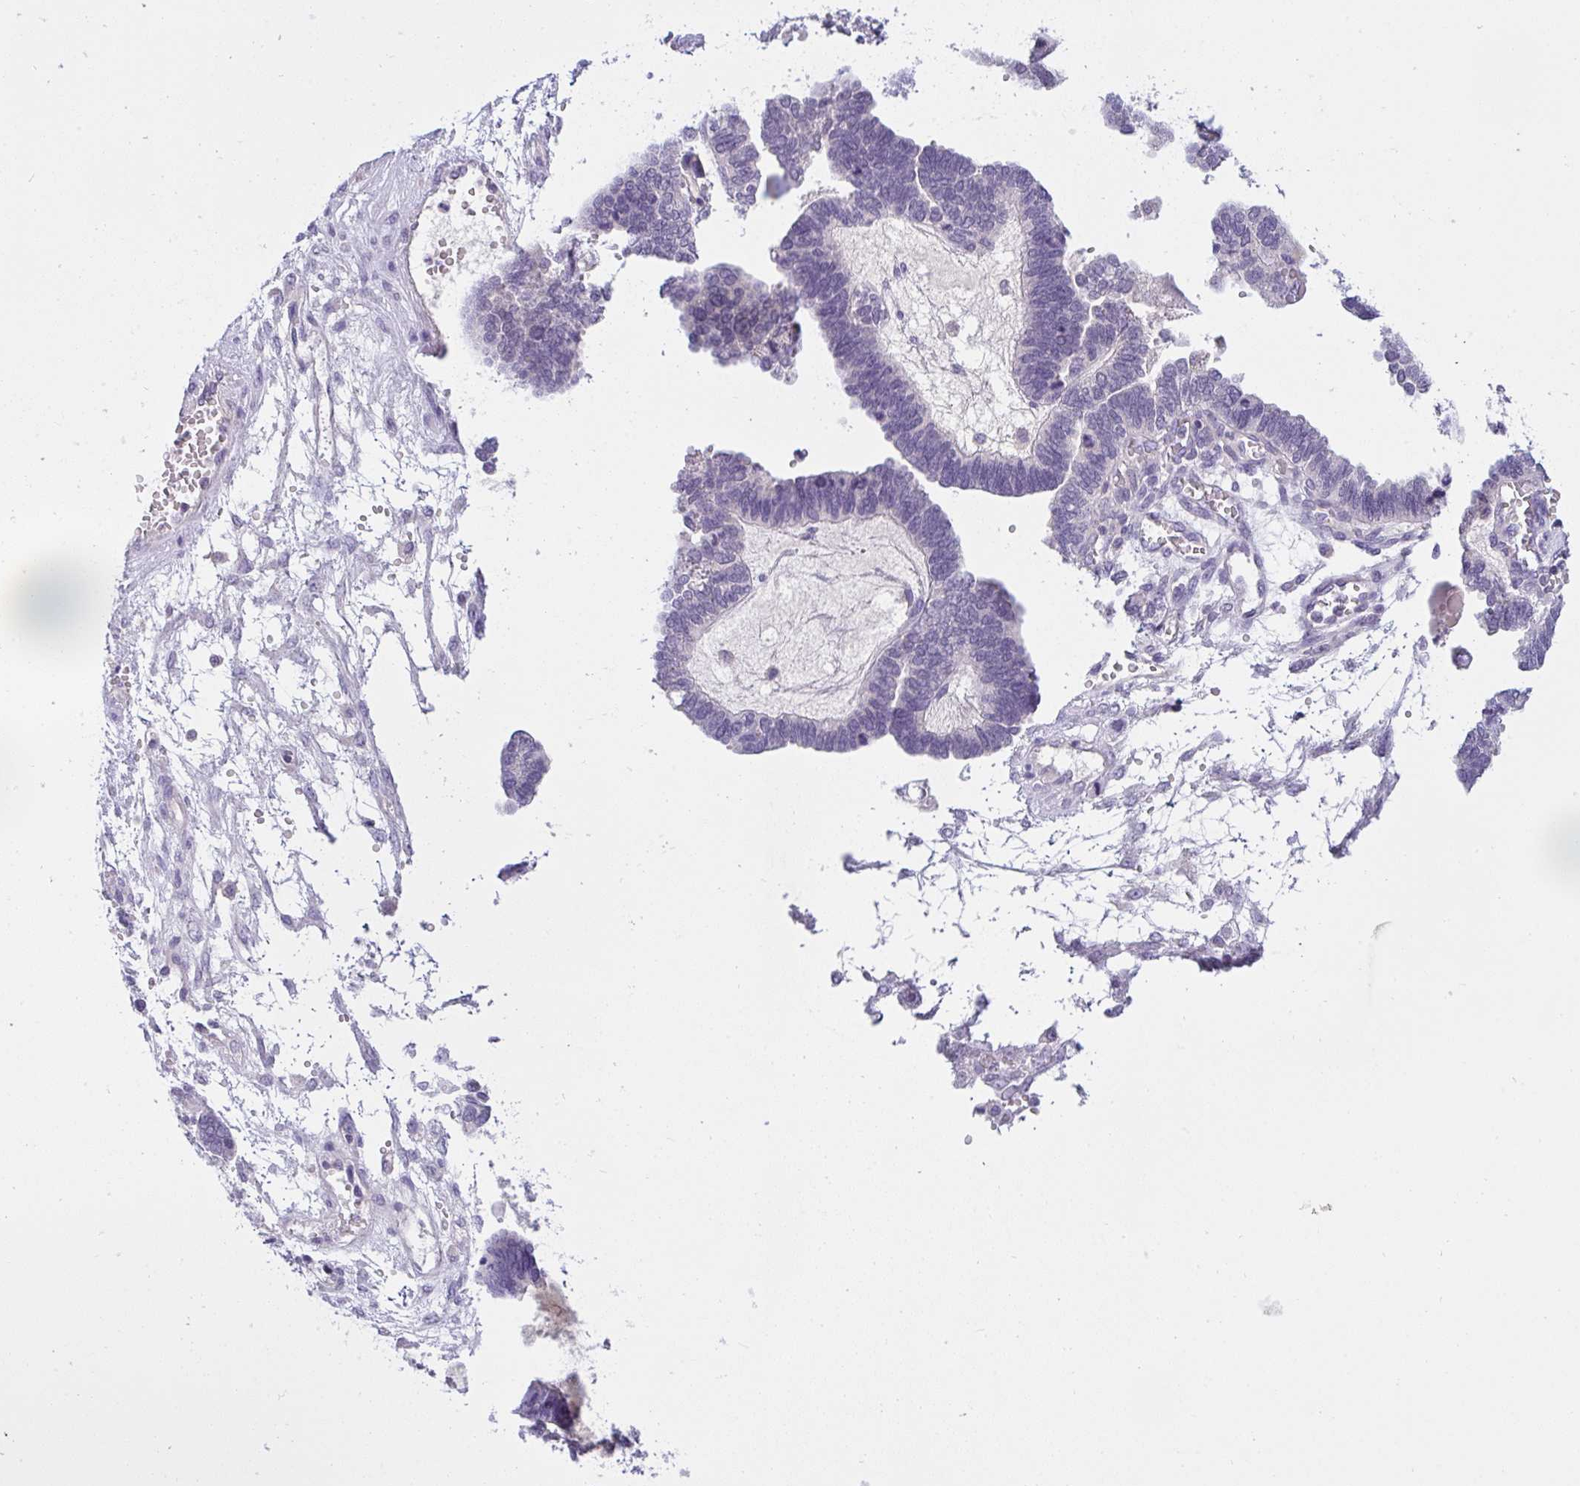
{"staining": {"intensity": "negative", "quantity": "none", "location": "none"}, "tissue": "ovarian cancer", "cell_type": "Tumor cells", "image_type": "cancer", "snomed": [{"axis": "morphology", "description": "Cystadenocarcinoma, serous, NOS"}, {"axis": "topography", "description": "Ovary"}], "caption": "IHC photomicrograph of ovarian serous cystadenocarcinoma stained for a protein (brown), which displays no expression in tumor cells.", "gene": "TMEM41A", "patient": {"sex": "female", "age": 51}}